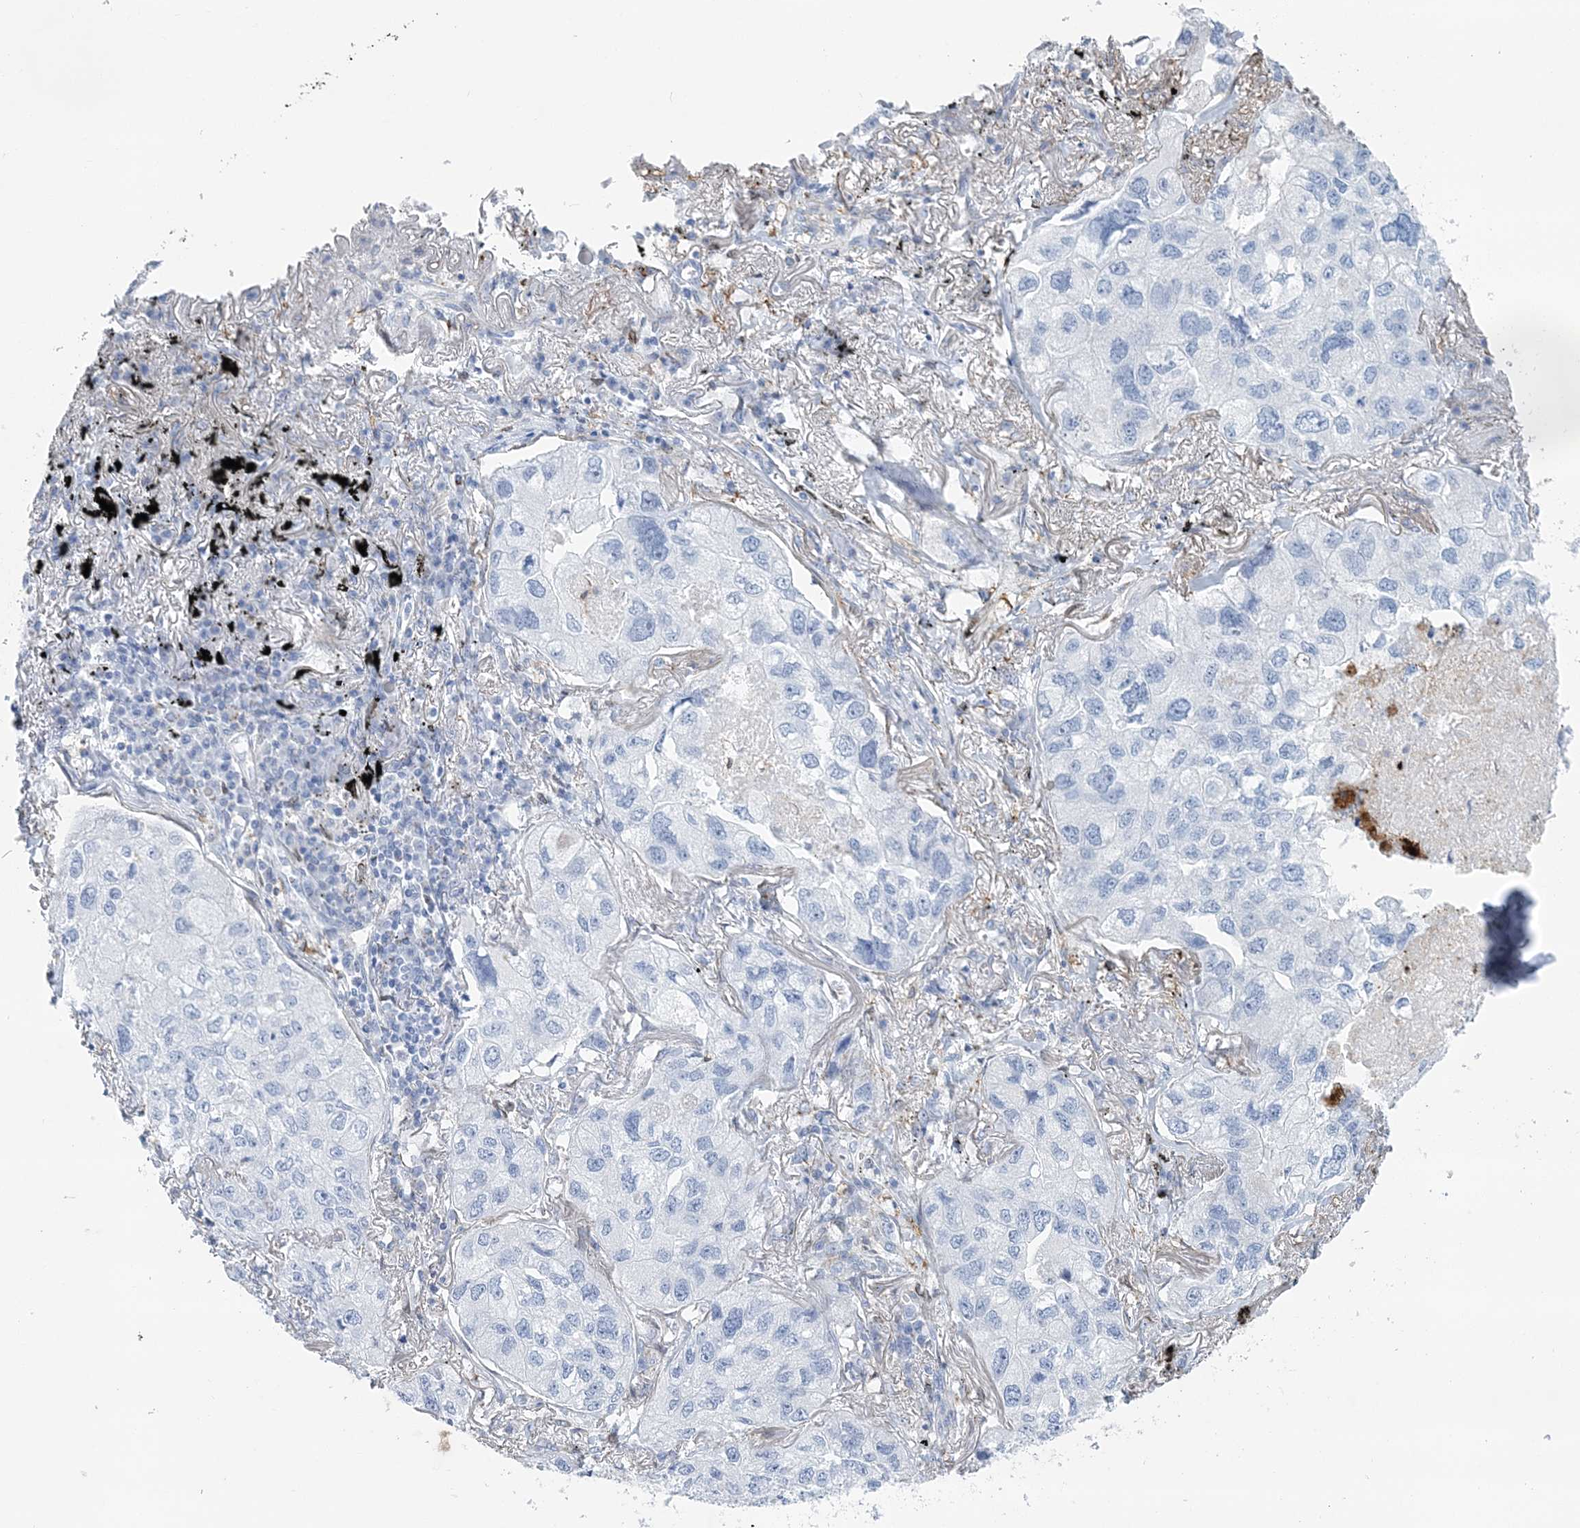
{"staining": {"intensity": "negative", "quantity": "none", "location": "none"}, "tissue": "lung cancer", "cell_type": "Tumor cells", "image_type": "cancer", "snomed": [{"axis": "morphology", "description": "Adenocarcinoma, NOS"}, {"axis": "topography", "description": "Lung"}], "caption": "An image of human adenocarcinoma (lung) is negative for staining in tumor cells.", "gene": "NKX6-1", "patient": {"sex": "male", "age": 65}}